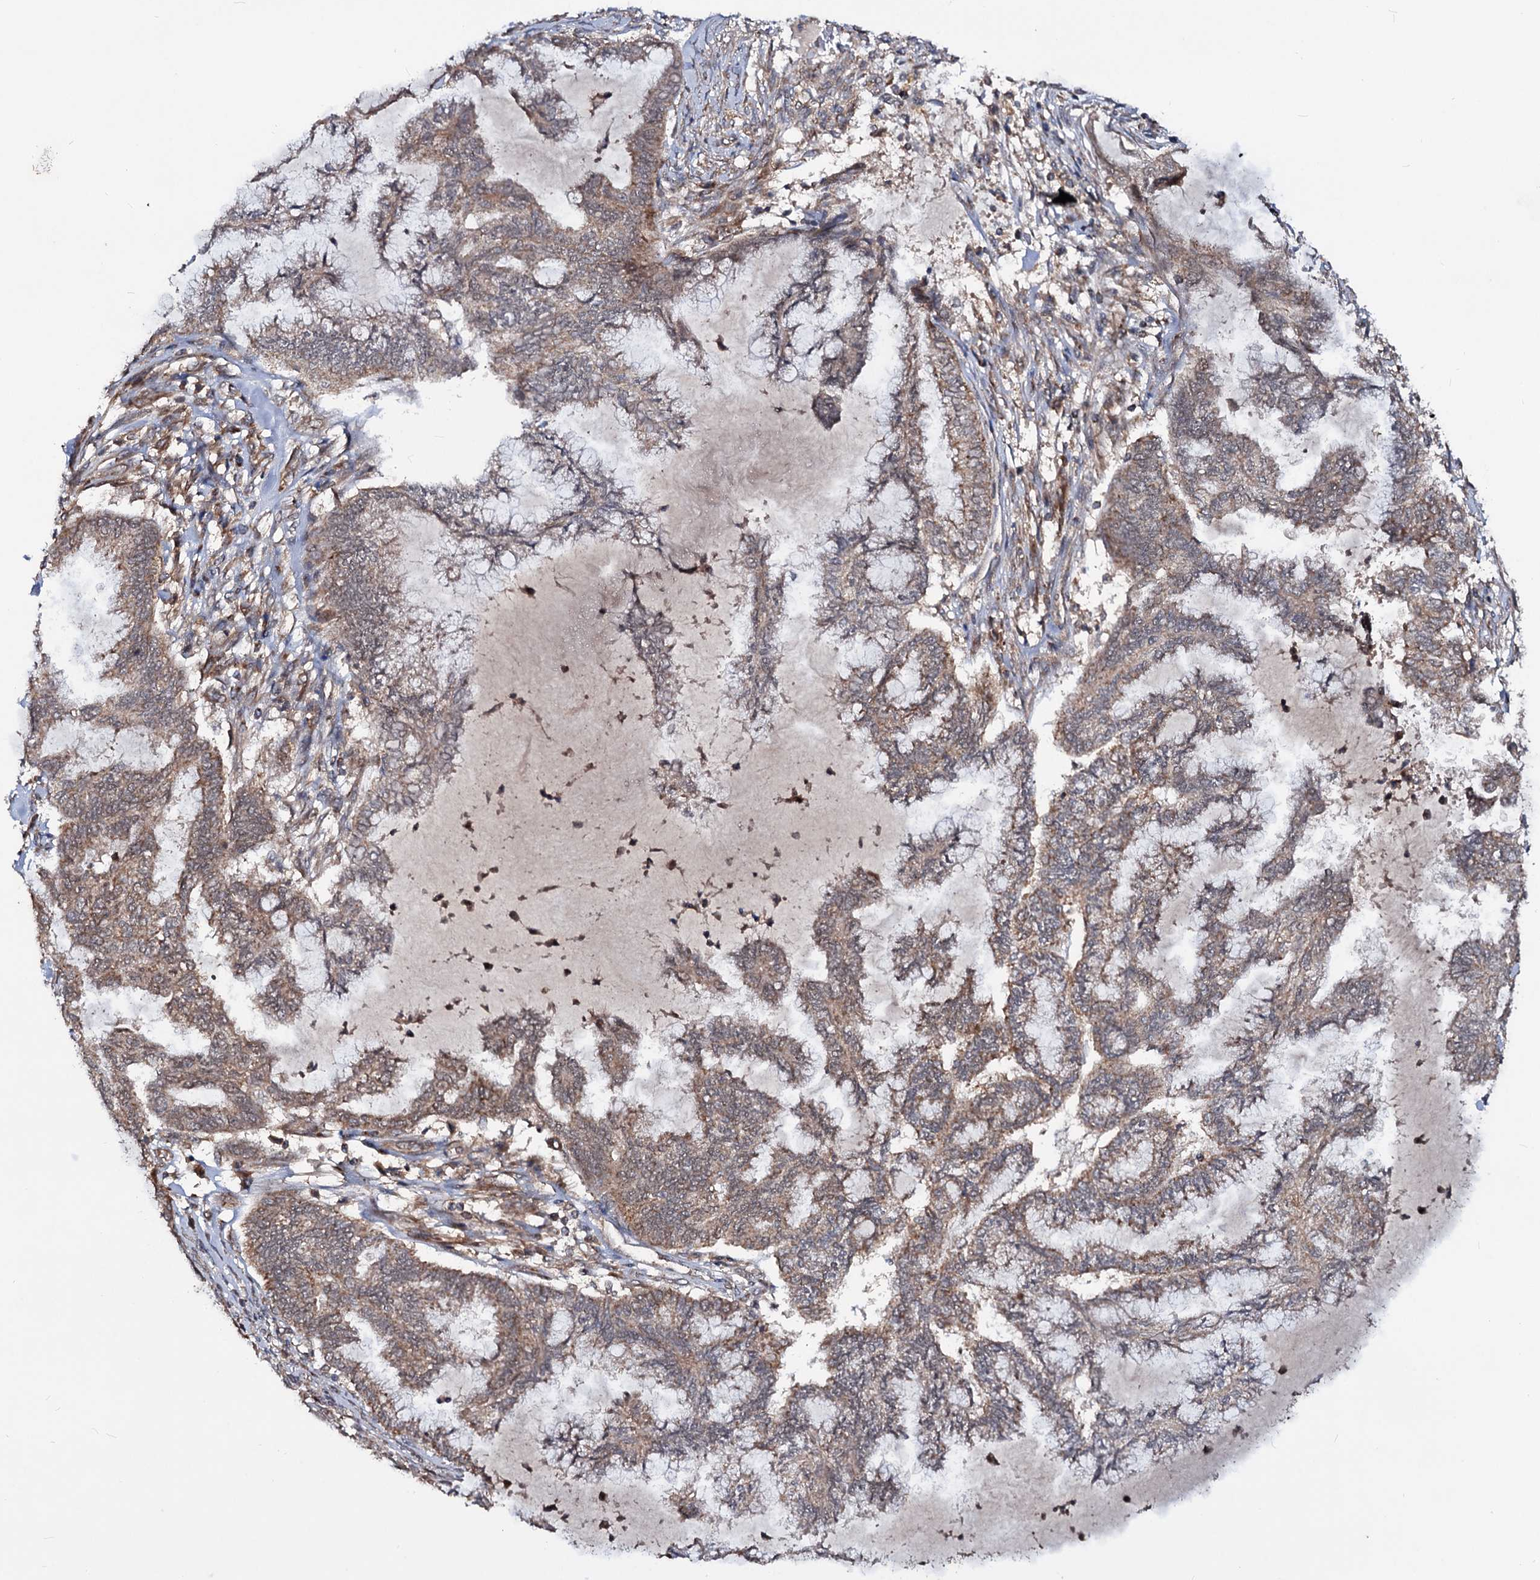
{"staining": {"intensity": "moderate", "quantity": ">75%", "location": "cytoplasmic/membranous"}, "tissue": "endometrial cancer", "cell_type": "Tumor cells", "image_type": "cancer", "snomed": [{"axis": "morphology", "description": "Adenocarcinoma, NOS"}, {"axis": "topography", "description": "Endometrium"}], "caption": "Human adenocarcinoma (endometrial) stained with a protein marker exhibits moderate staining in tumor cells.", "gene": "CEP76", "patient": {"sex": "female", "age": 86}}